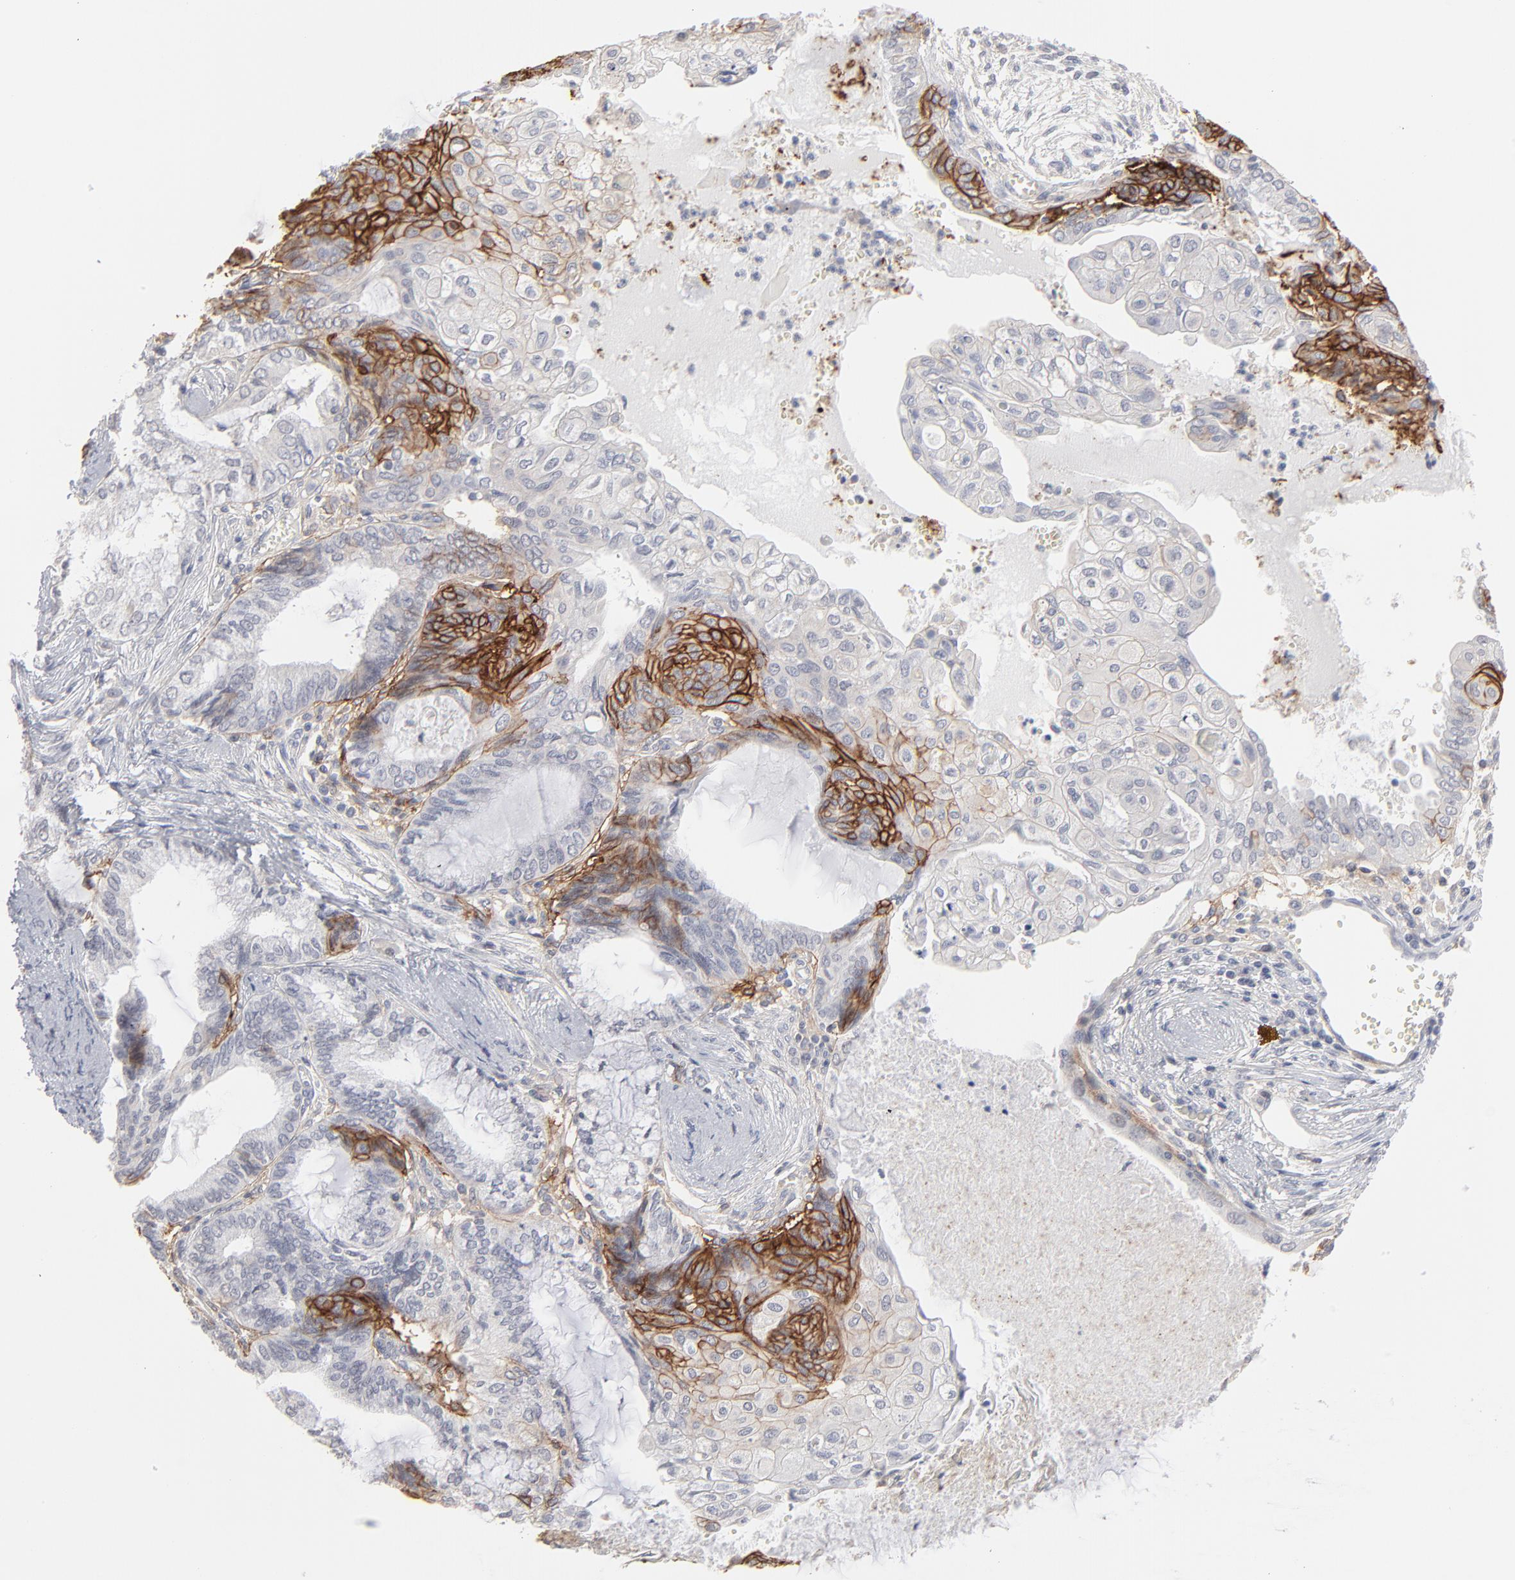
{"staining": {"intensity": "strong", "quantity": "<25%", "location": "cytoplasmic/membranous"}, "tissue": "endometrial cancer", "cell_type": "Tumor cells", "image_type": "cancer", "snomed": [{"axis": "morphology", "description": "Adenocarcinoma, NOS"}, {"axis": "topography", "description": "Endometrium"}], "caption": "The photomicrograph demonstrates staining of endometrial adenocarcinoma, revealing strong cytoplasmic/membranous protein staining (brown color) within tumor cells. (DAB (3,3'-diaminobenzidine) = brown stain, brightfield microscopy at high magnification).", "gene": "SLC16A1", "patient": {"sex": "female", "age": 79}}